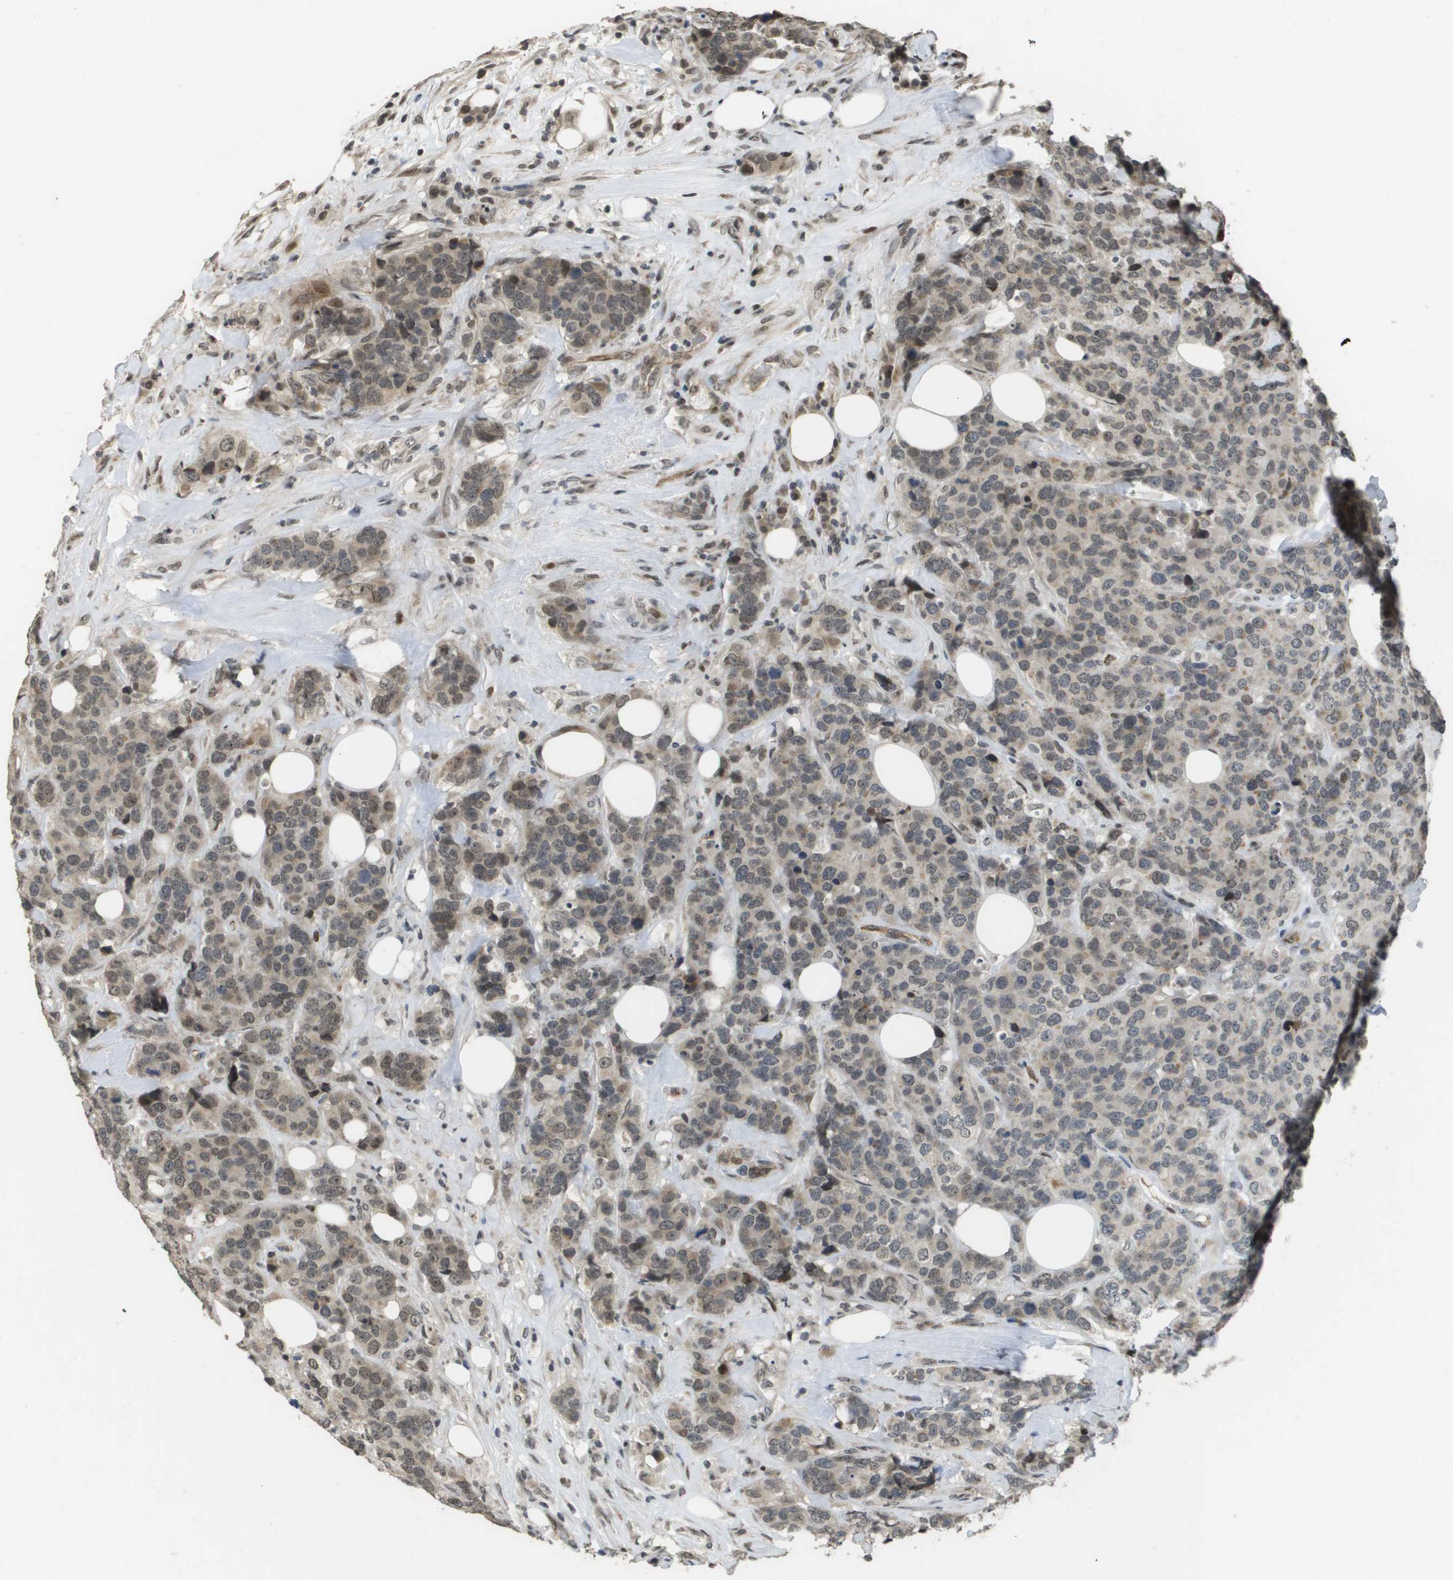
{"staining": {"intensity": "weak", "quantity": ">75%", "location": "cytoplasmic/membranous,nuclear"}, "tissue": "breast cancer", "cell_type": "Tumor cells", "image_type": "cancer", "snomed": [{"axis": "morphology", "description": "Lobular carcinoma"}, {"axis": "topography", "description": "Breast"}], "caption": "Protein expression by immunohistochemistry (IHC) demonstrates weak cytoplasmic/membranous and nuclear positivity in about >75% of tumor cells in breast lobular carcinoma. Nuclei are stained in blue.", "gene": "KAT5", "patient": {"sex": "female", "age": 59}}